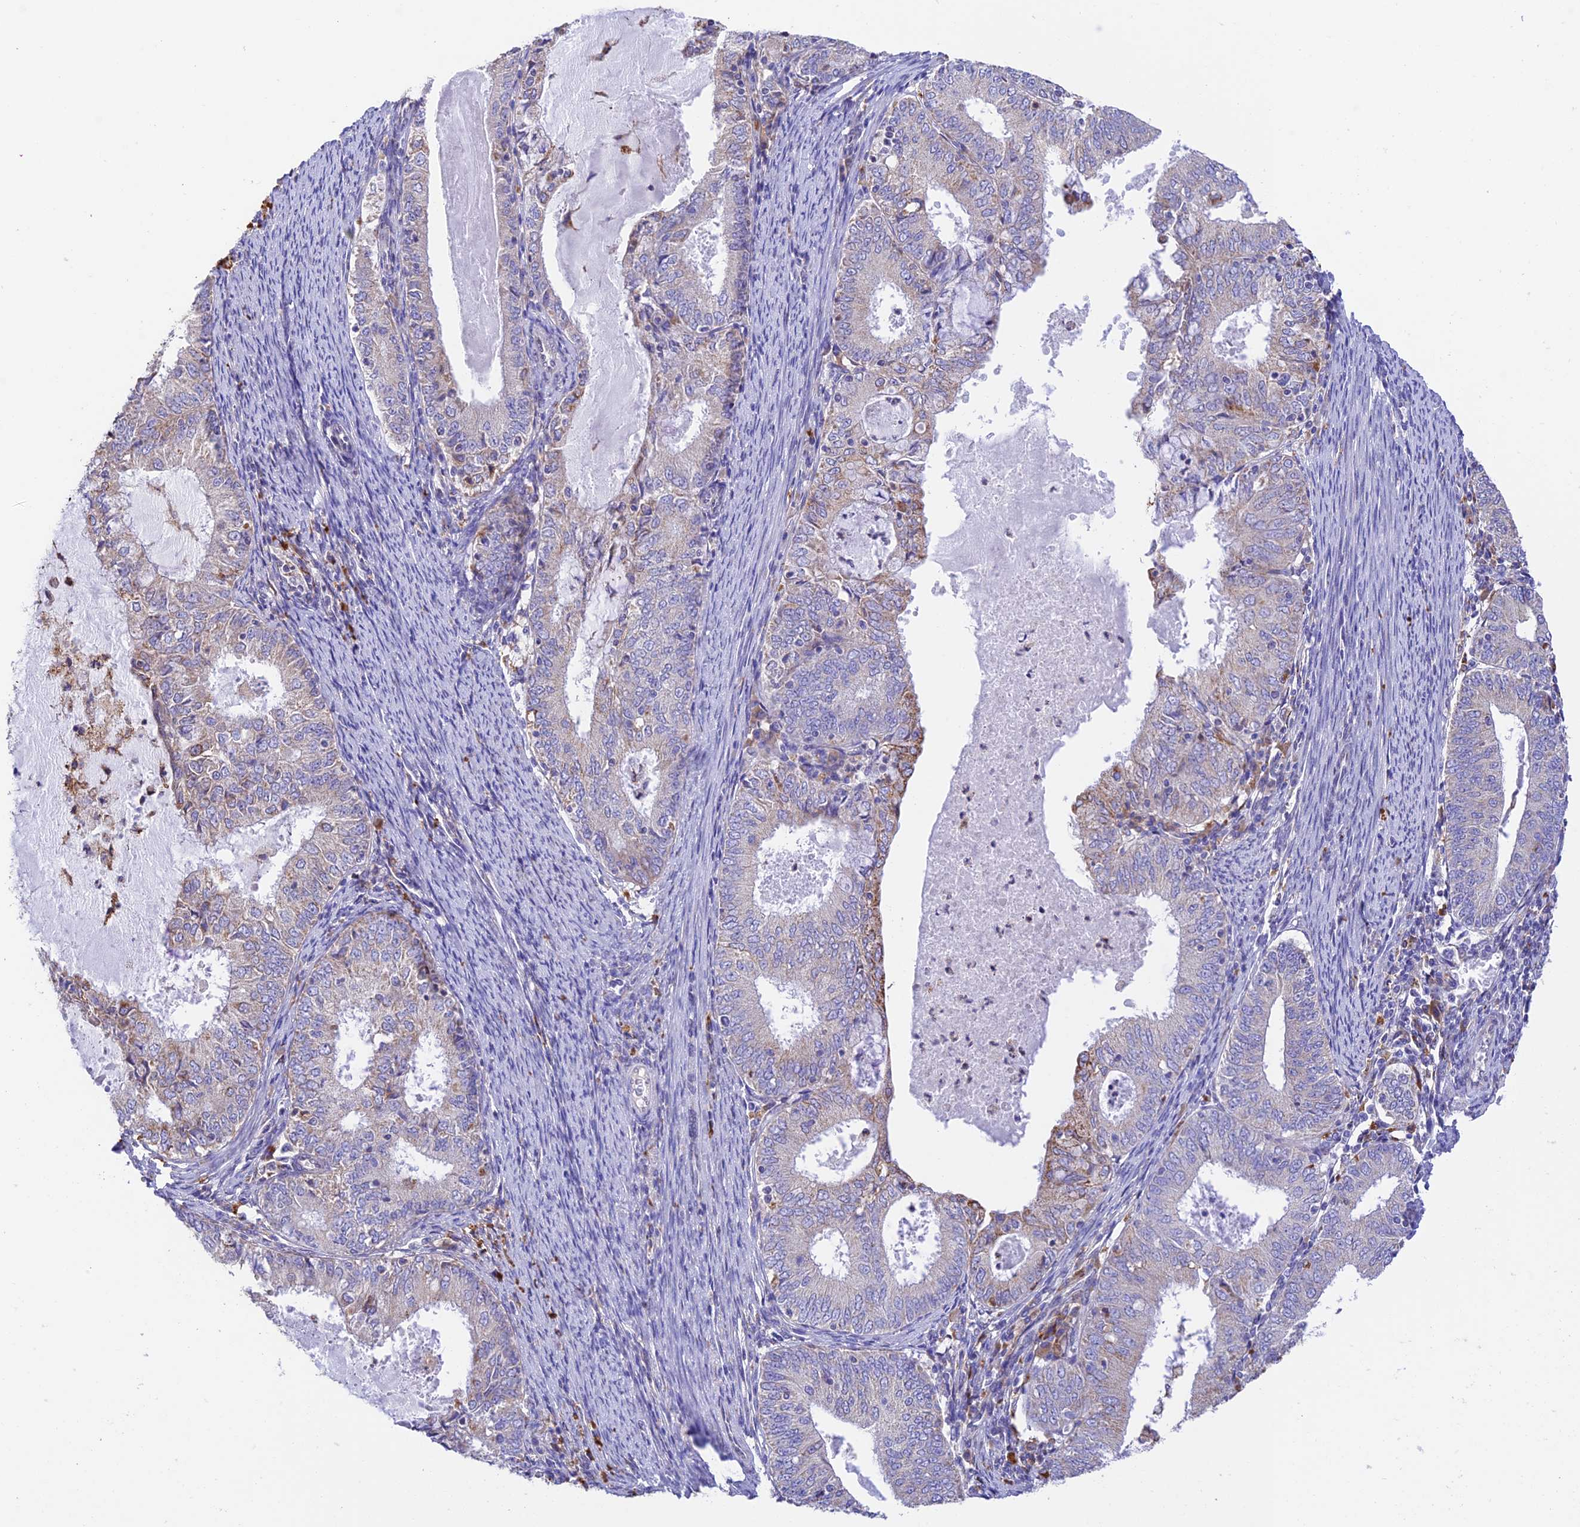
{"staining": {"intensity": "weak", "quantity": "<25%", "location": "cytoplasmic/membranous"}, "tissue": "endometrial cancer", "cell_type": "Tumor cells", "image_type": "cancer", "snomed": [{"axis": "morphology", "description": "Adenocarcinoma, NOS"}, {"axis": "topography", "description": "Endometrium"}], "caption": "Protein analysis of adenocarcinoma (endometrial) demonstrates no significant positivity in tumor cells.", "gene": "VKORC1", "patient": {"sex": "female", "age": 57}}